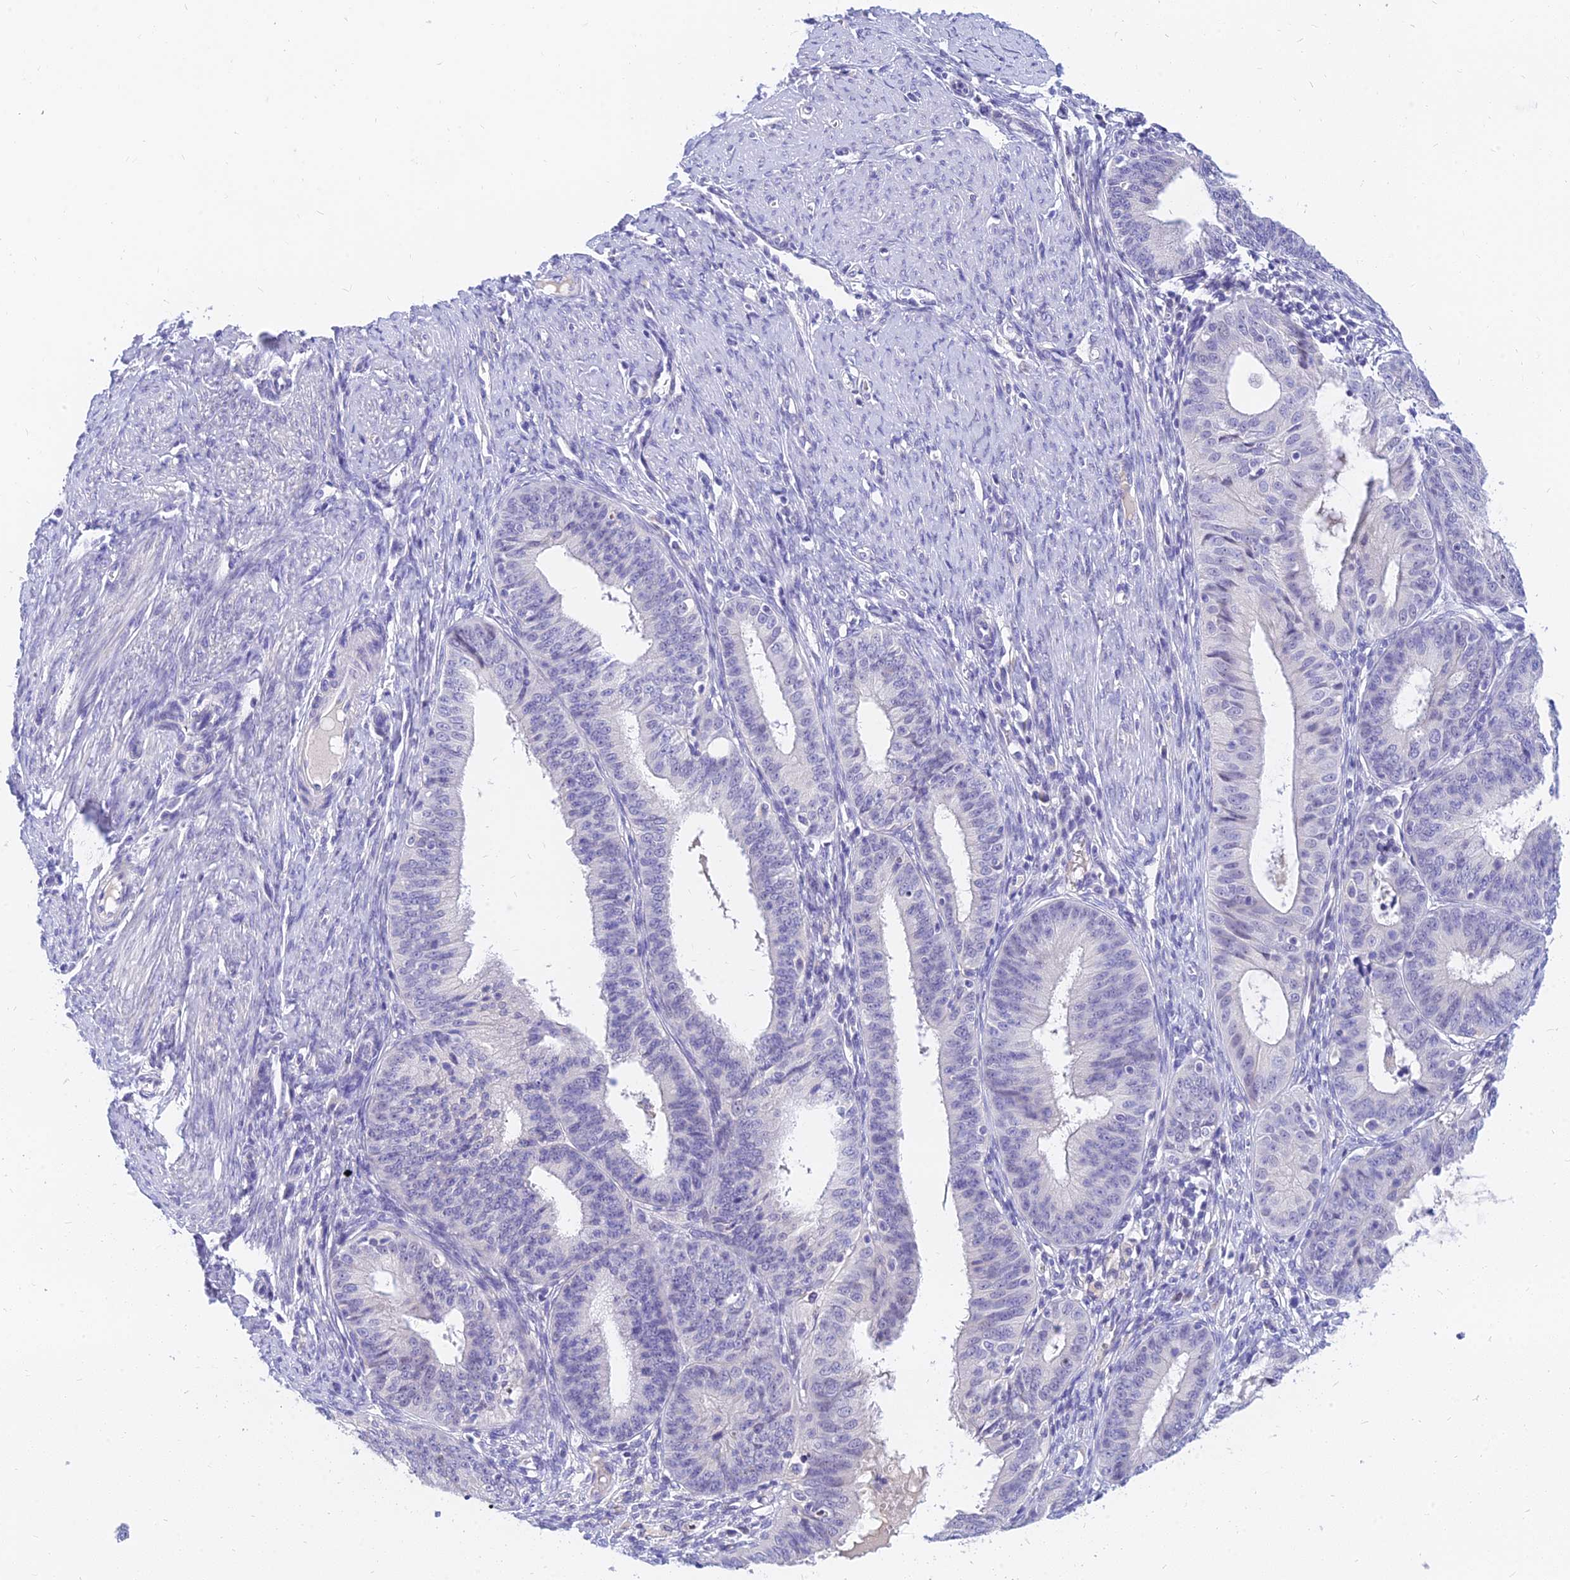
{"staining": {"intensity": "negative", "quantity": "none", "location": "none"}, "tissue": "endometrial cancer", "cell_type": "Tumor cells", "image_type": "cancer", "snomed": [{"axis": "morphology", "description": "Adenocarcinoma, NOS"}, {"axis": "topography", "description": "Endometrium"}], "caption": "This is an IHC micrograph of endometrial cancer (adenocarcinoma). There is no staining in tumor cells.", "gene": "TMEM161B", "patient": {"sex": "female", "age": 51}}